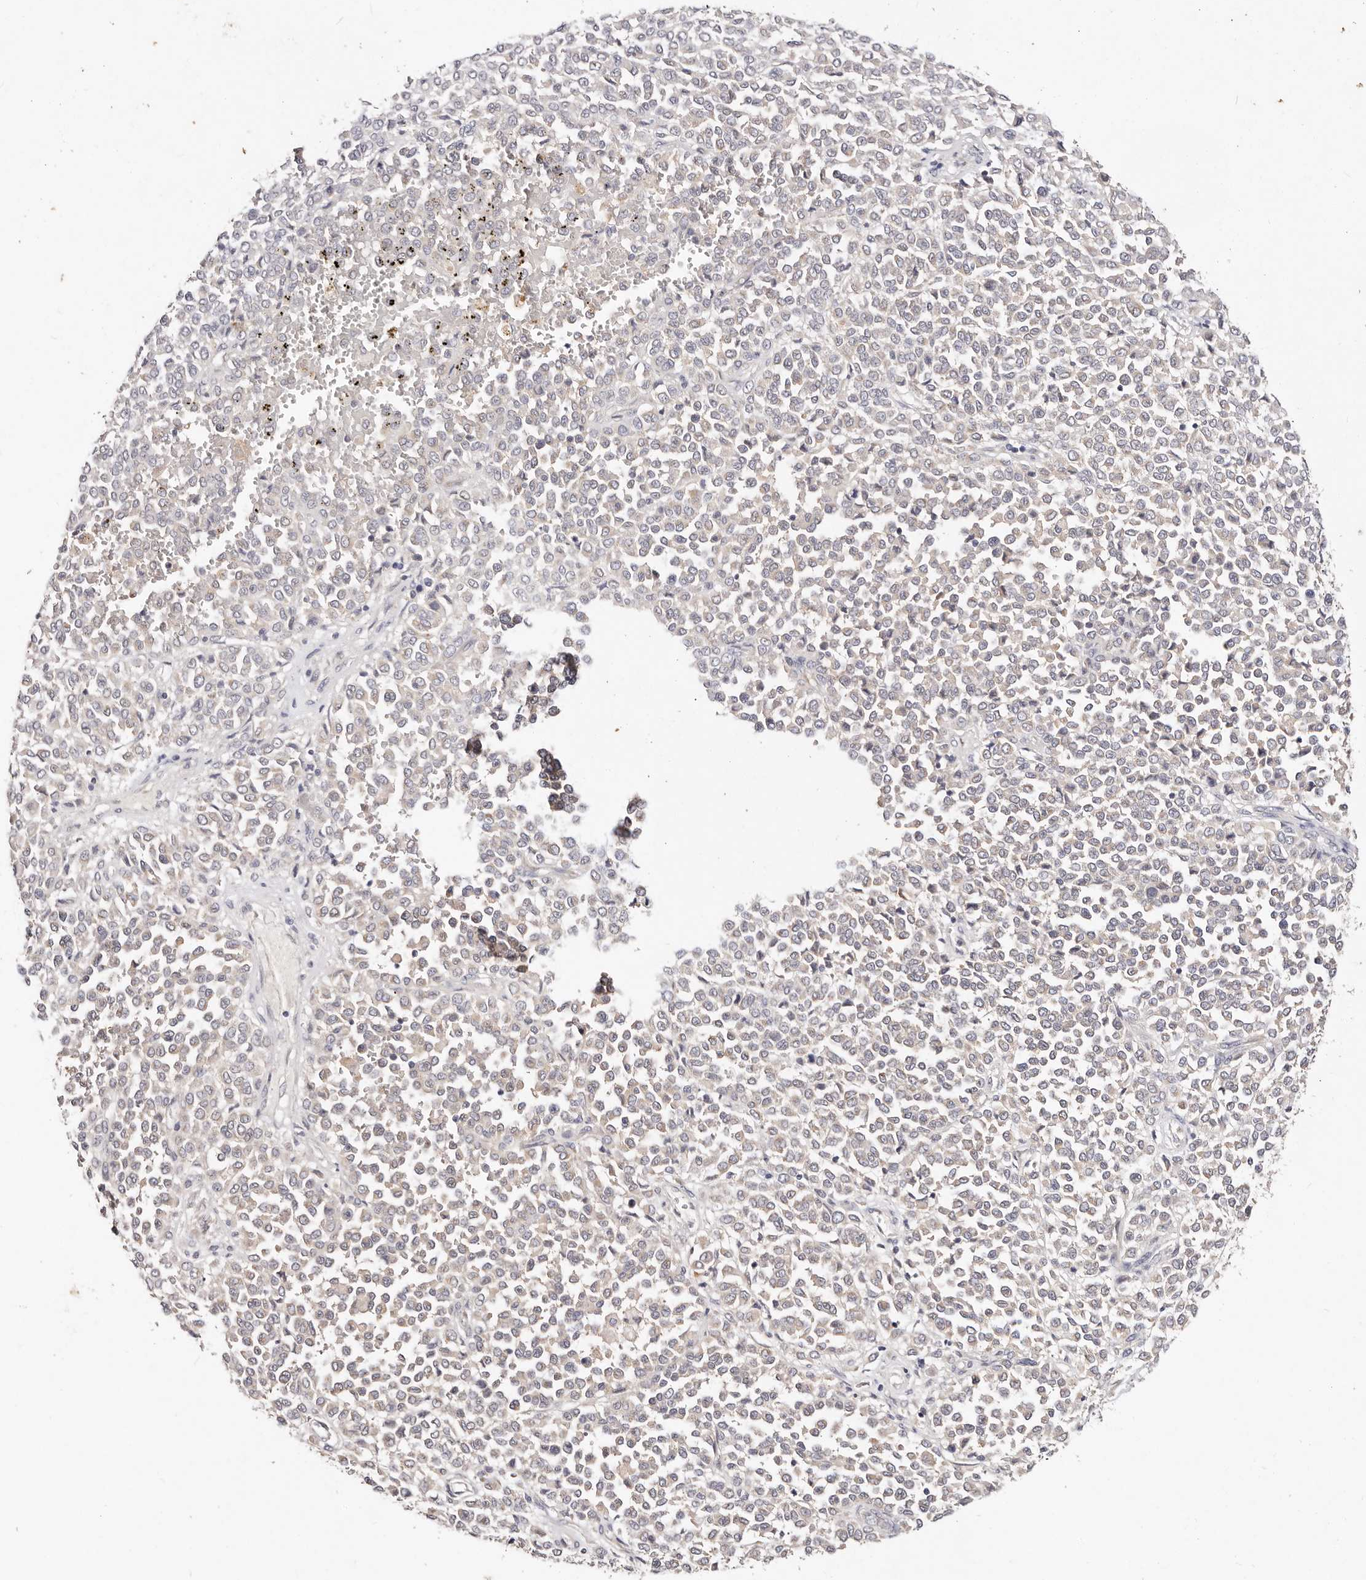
{"staining": {"intensity": "negative", "quantity": "none", "location": "none"}, "tissue": "melanoma", "cell_type": "Tumor cells", "image_type": "cancer", "snomed": [{"axis": "morphology", "description": "Malignant melanoma, Metastatic site"}, {"axis": "topography", "description": "Pancreas"}], "caption": "Immunohistochemical staining of melanoma exhibits no significant staining in tumor cells. (Stains: DAB immunohistochemistry (IHC) with hematoxylin counter stain, Microscopy: brightfield microscopy at high magnification).", "gene": "VIPAS39", "patient": {"sex": "female", "age": 30}}